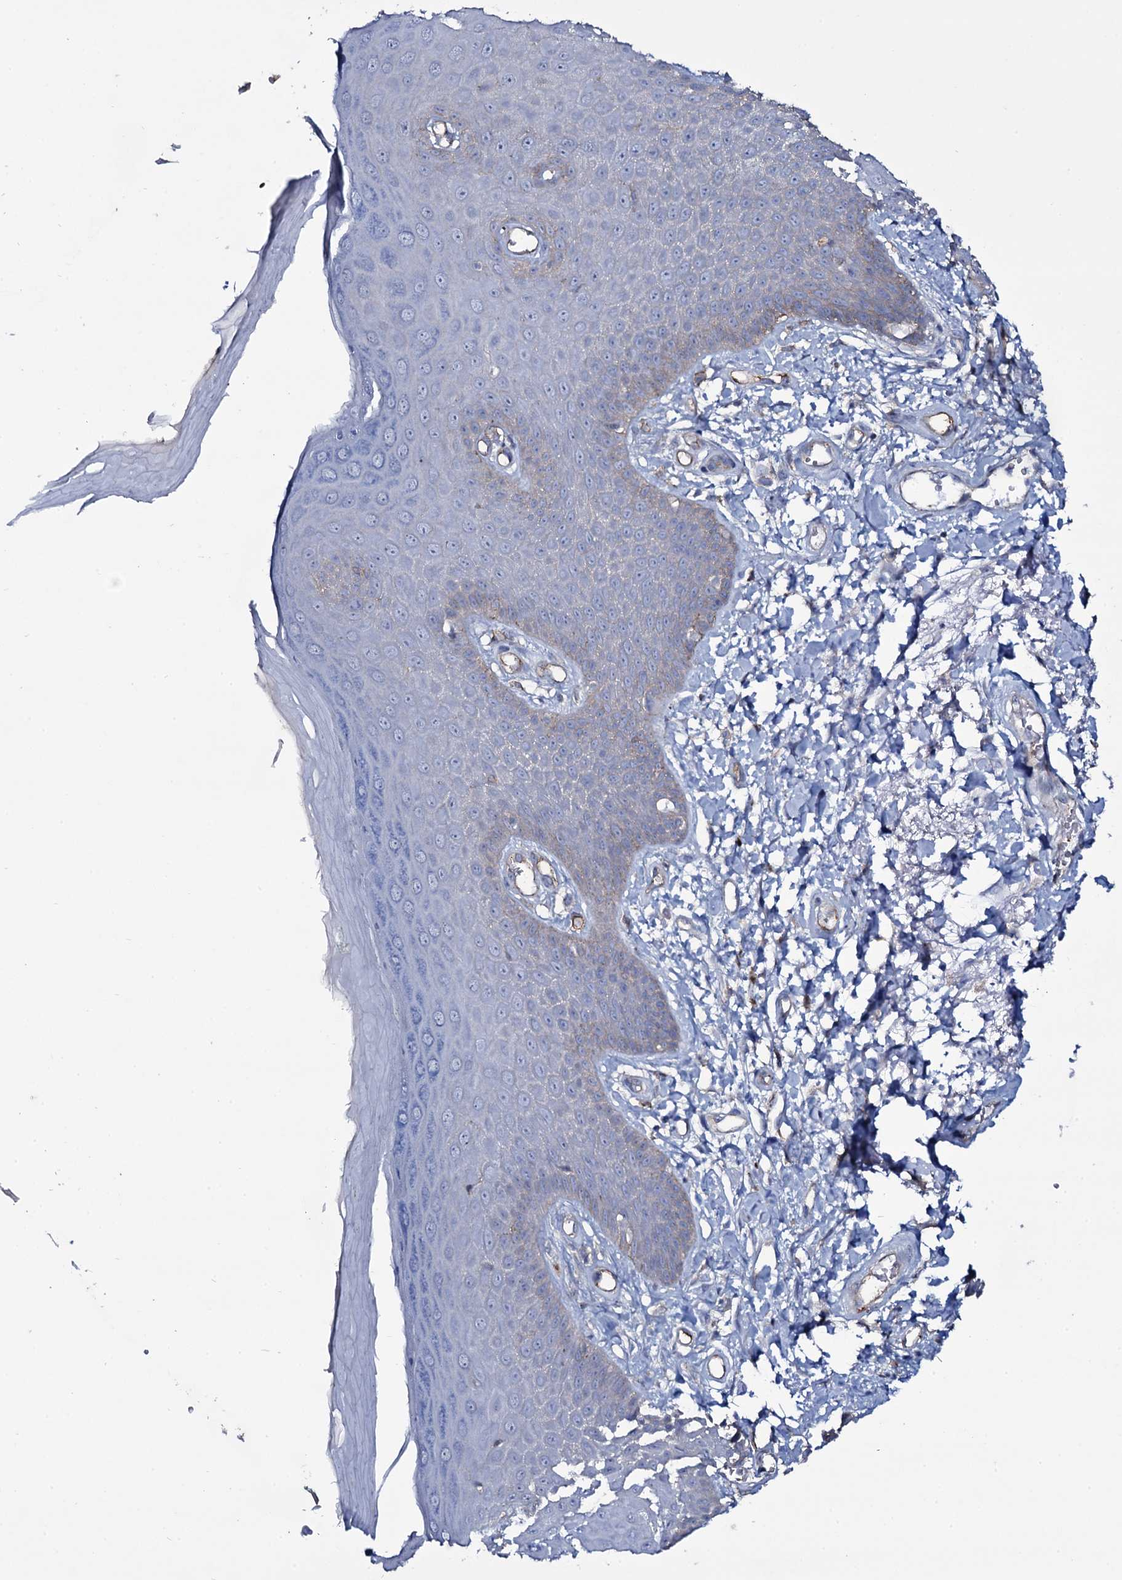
{"staining": {"intensity": "weak", "quantity": "<25%", "location": "cytoplasmic/membranous"}, "tissue": "skin", "cell_type": "Epidermal cells", "image_type": "normal", "snomed": [{"axis": "morphology", "description": "Normal tissue, NOS"}, {"axis": "topography", "description": "Anal"}], "caption": "Epidermal cells show no significant expression in normal skin. (DAB (3,3'-diaminobenzidine) immunohistochemistry, high magnification).", "gene": "SNAP23", "patient": {"sex": "male", "age": 78}}